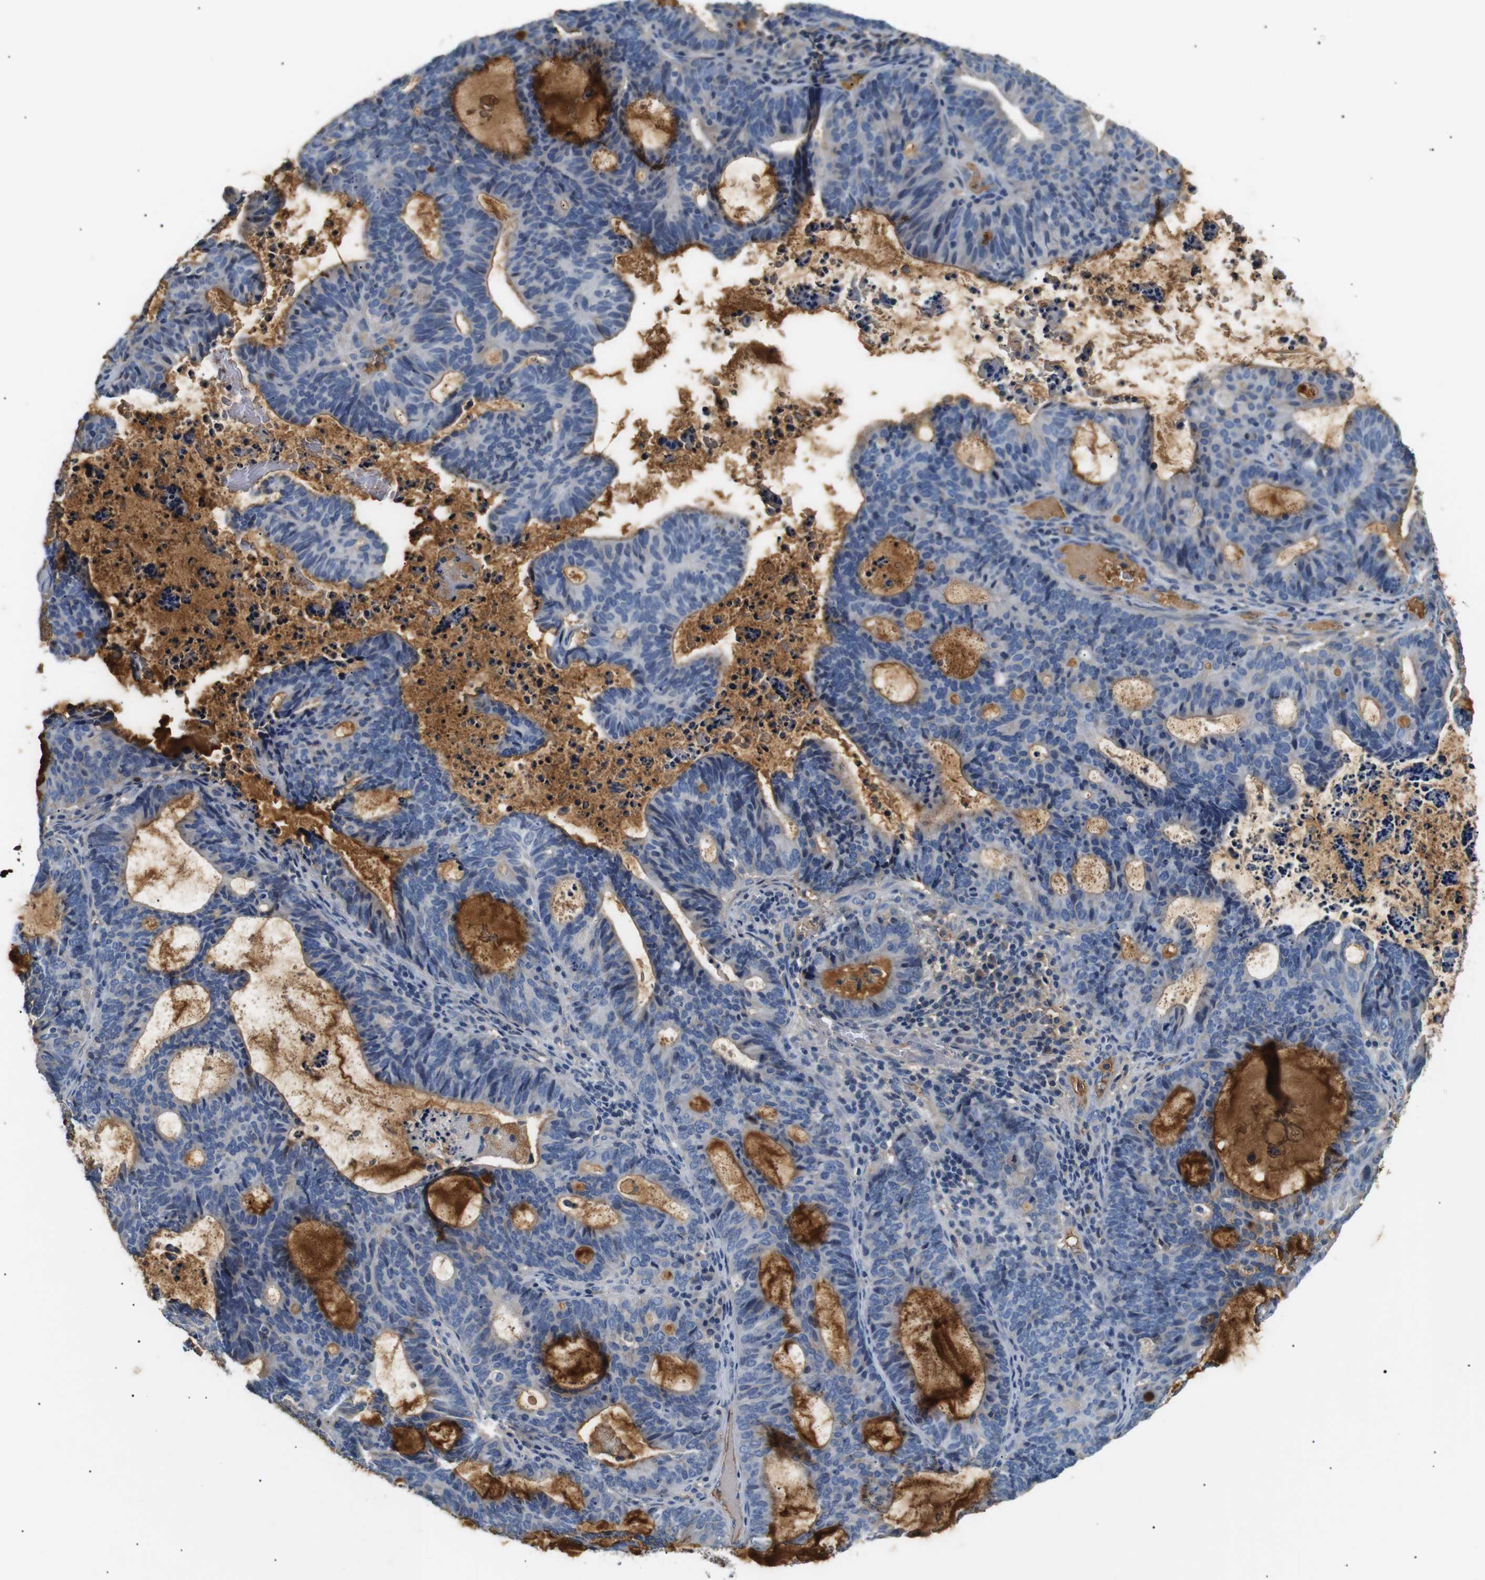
{"staining": {"intensity": "moderate", "quantity": "<25%", "location": "cytoplasmic/membranous"}, "tissue": "endometrial cancer", "cell_type": "Tumor cells", "image_type": "cancer", "snomed": [{"axis": "morphology", "description": "Adenocarcinoma, NOS"}, {"axis": "topography", "description": "Uterus"}], "caption": "DAB immunohistochemical staining of endometrial cancer exhibits moderate cytoplasmic/membranous protein positivity in about <25% of tumor cells.", "gene": "LHCGR", "patient": {"sex": "female", "age": 83}}